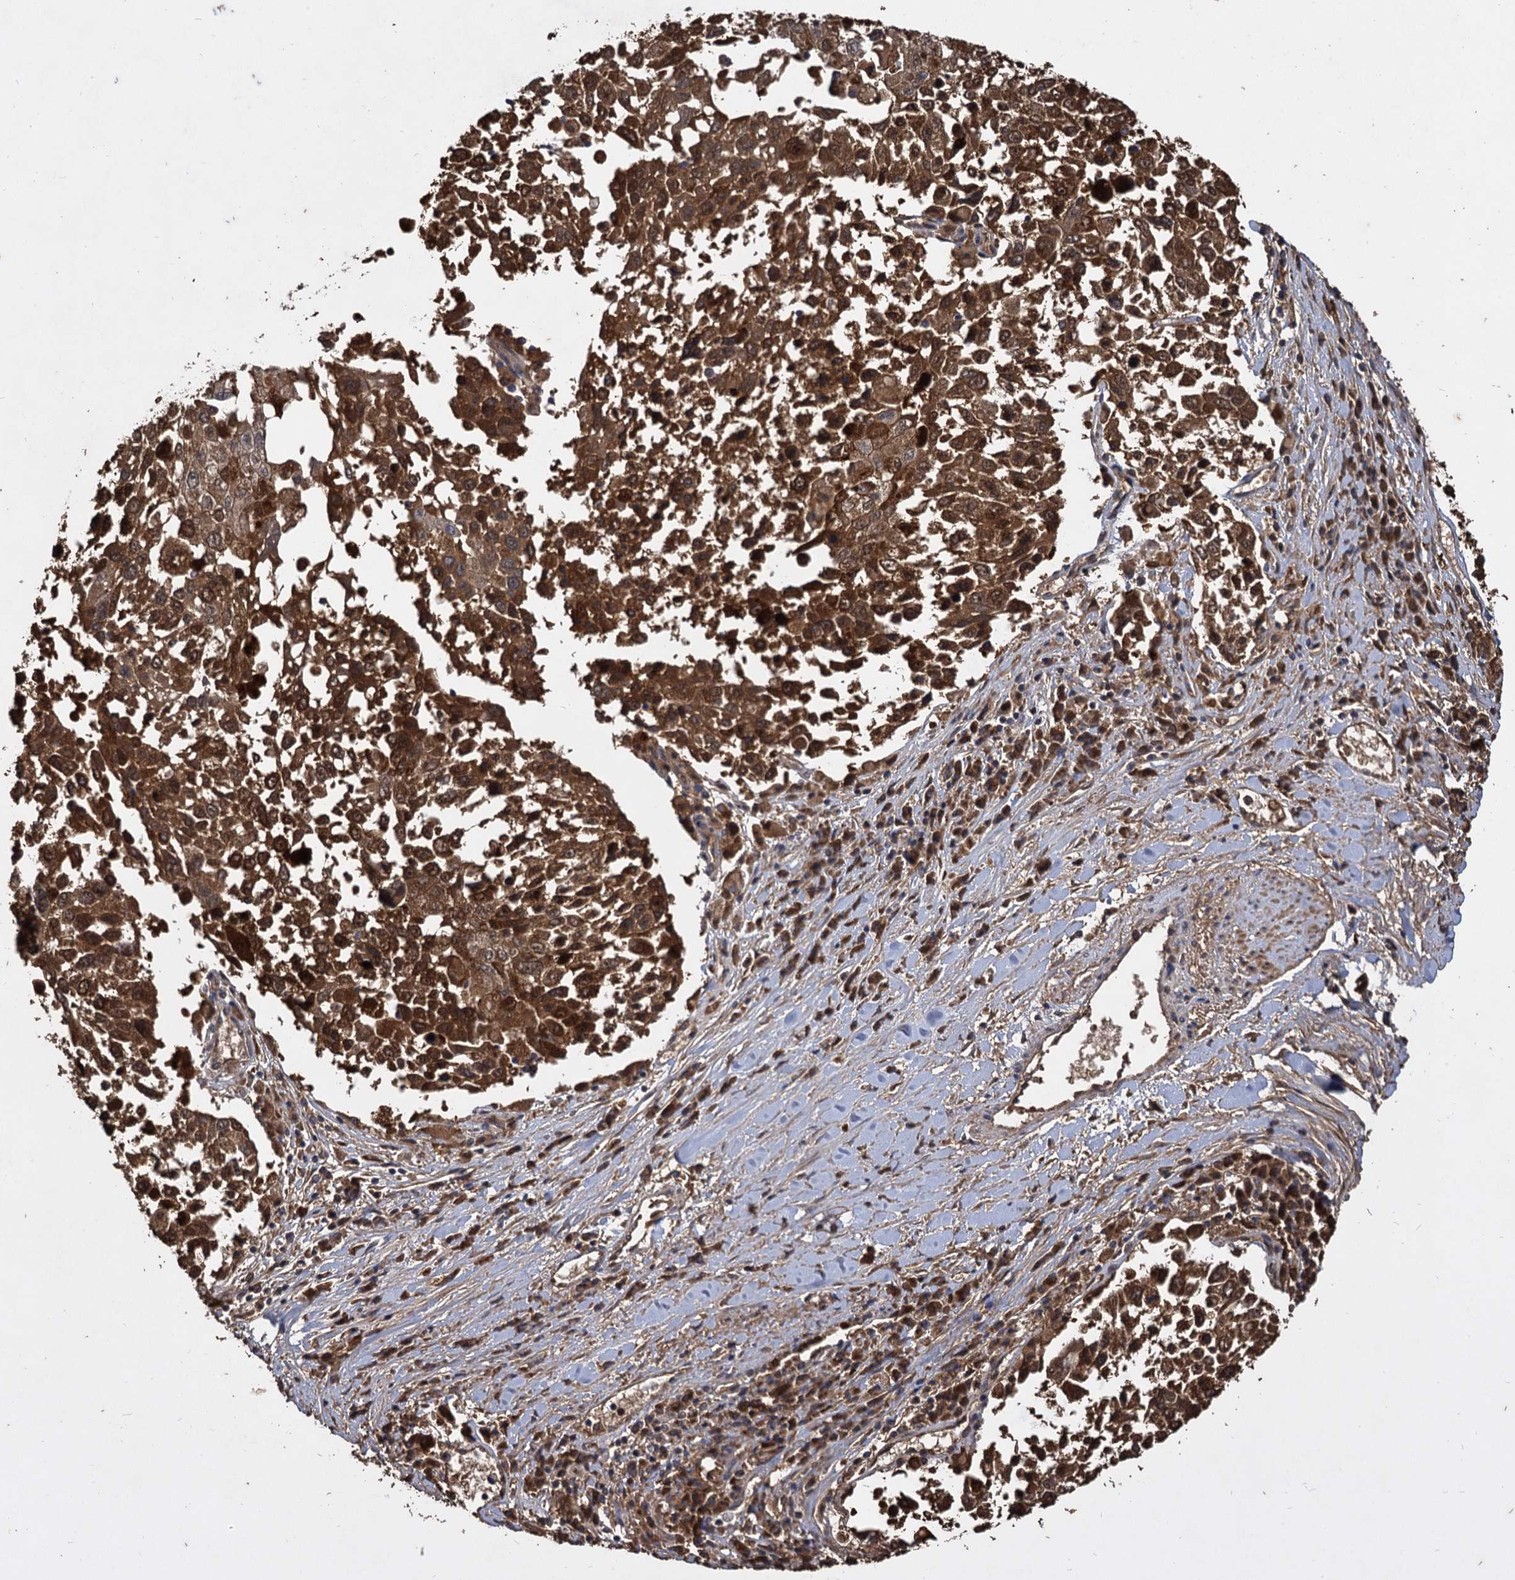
{"staining": {"intensity": "strong", "quantity": ">75%", "location": "cytoplasmic/membranous"}, "tissue": "lung cancer", "cell_type": "Tumor cells", "image_type": "cancer", "snomed": [{"axis": "morphology", "description": "Squamous cell carcinoma, NOS"}, {"axis": "topography", "description": "Lung"}], "caption": "Brown immunohistochemical staining in human lung squamous cell carcinoma displays strong cytoplasmic/membranous expression in approximately >75% of tumor cells. (IHC, brightfield microscopy, high magnification).", "gene": "GCLC", "patient": {"sex": "male", "age": 65}}